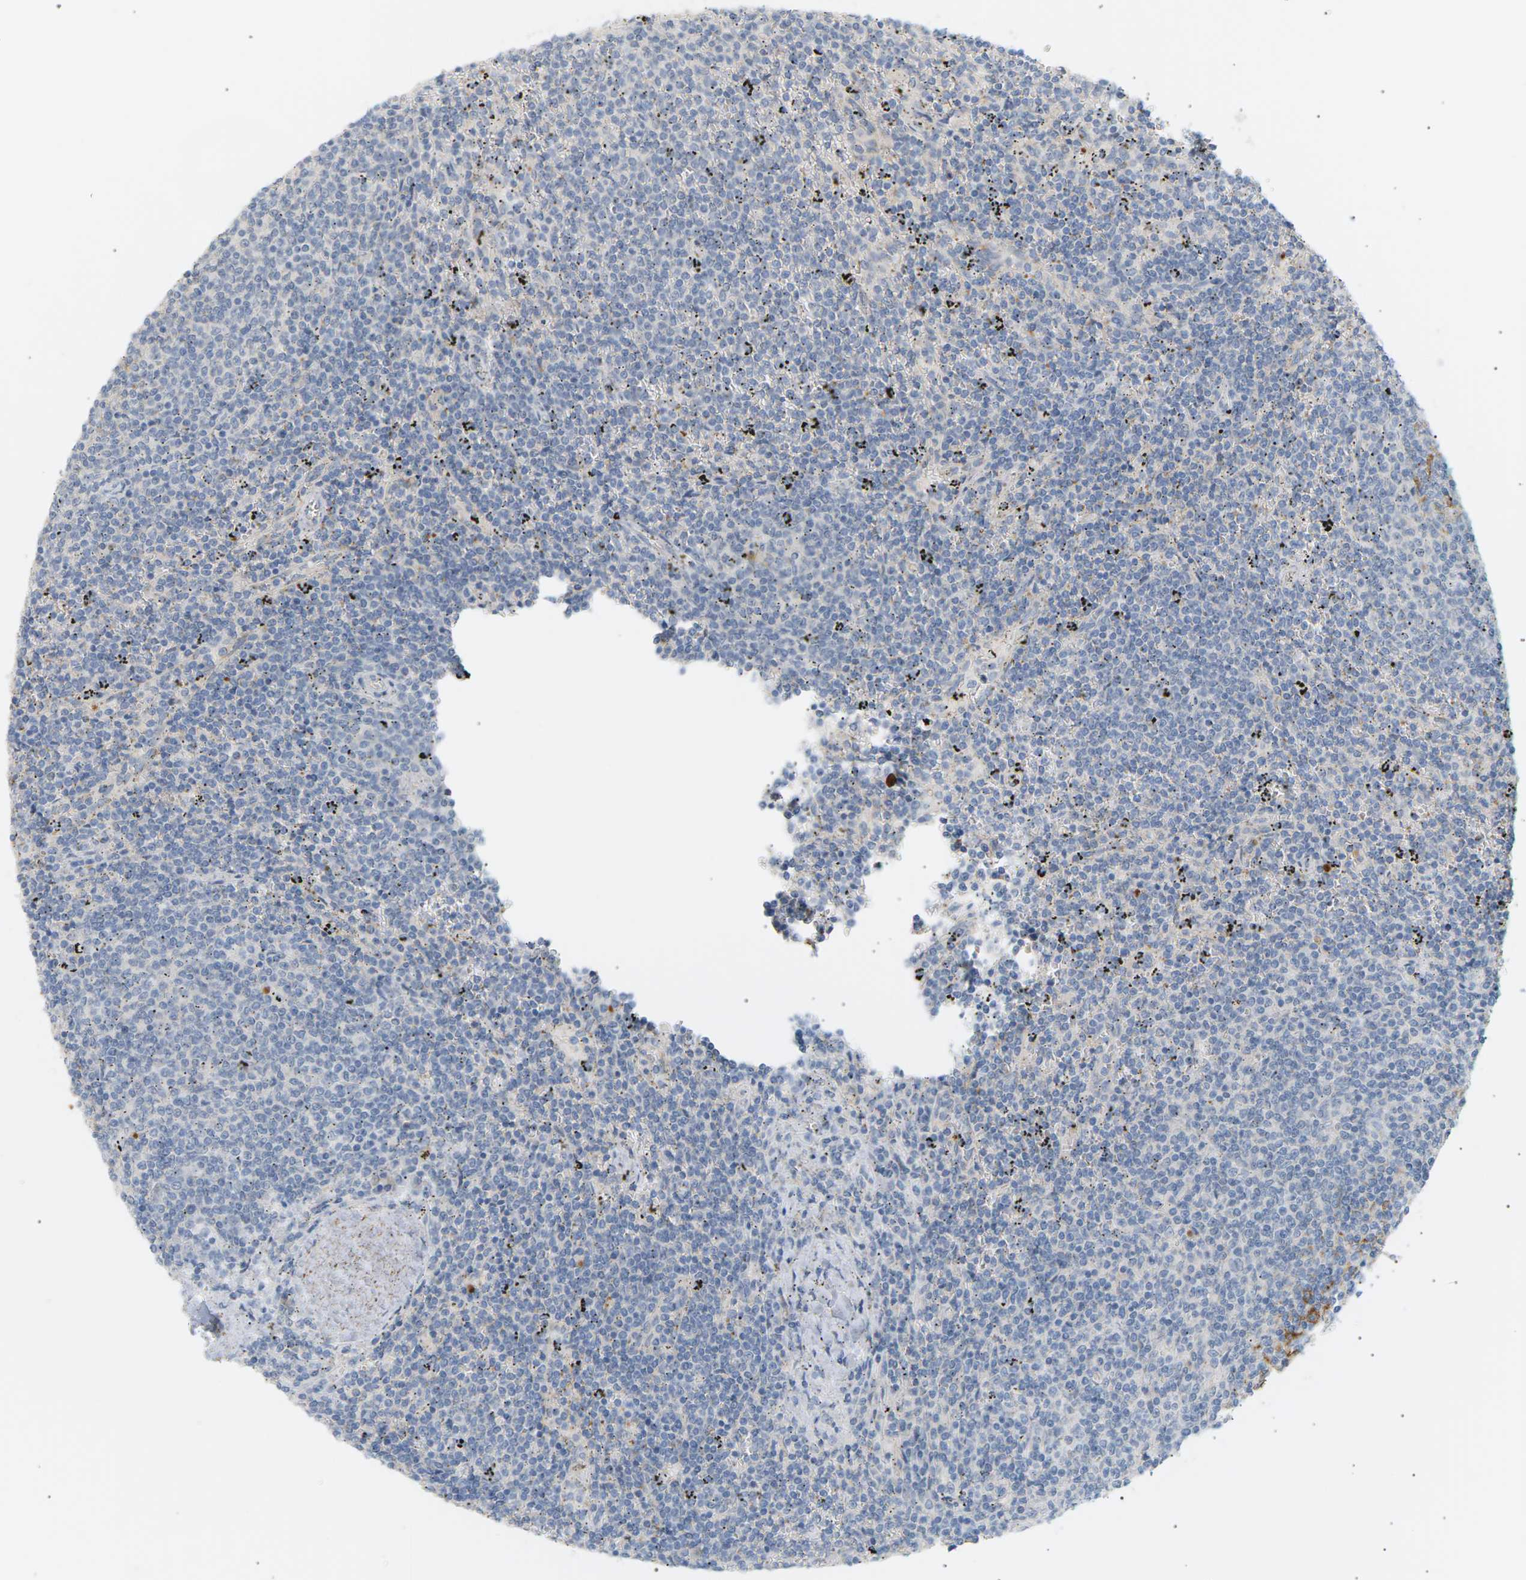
{"staining": {"intensity": "negative", "quantity": "none", "location": "none"}, "tissue": "lymphoma", "cell_type": "Tumor cells", "image_type": "cancer", "snomed": [{"axis": "morphology", "description": "Malignant lymphoma, non-Hodgkin's type, Low grade"}, {"axis": "topography", "description": "Spleen"}], "caption": "A photomicrograph of human lymphoma is negative for staining in tumor cells. (Stains: DAB (3,3'-diaminobenzidine) IHC with hematoxylin counter stain, Microscopy: brightfield microscopy at high magnification).", "gene": "CLU", "patient": {"sex": "female", "age": 50}}